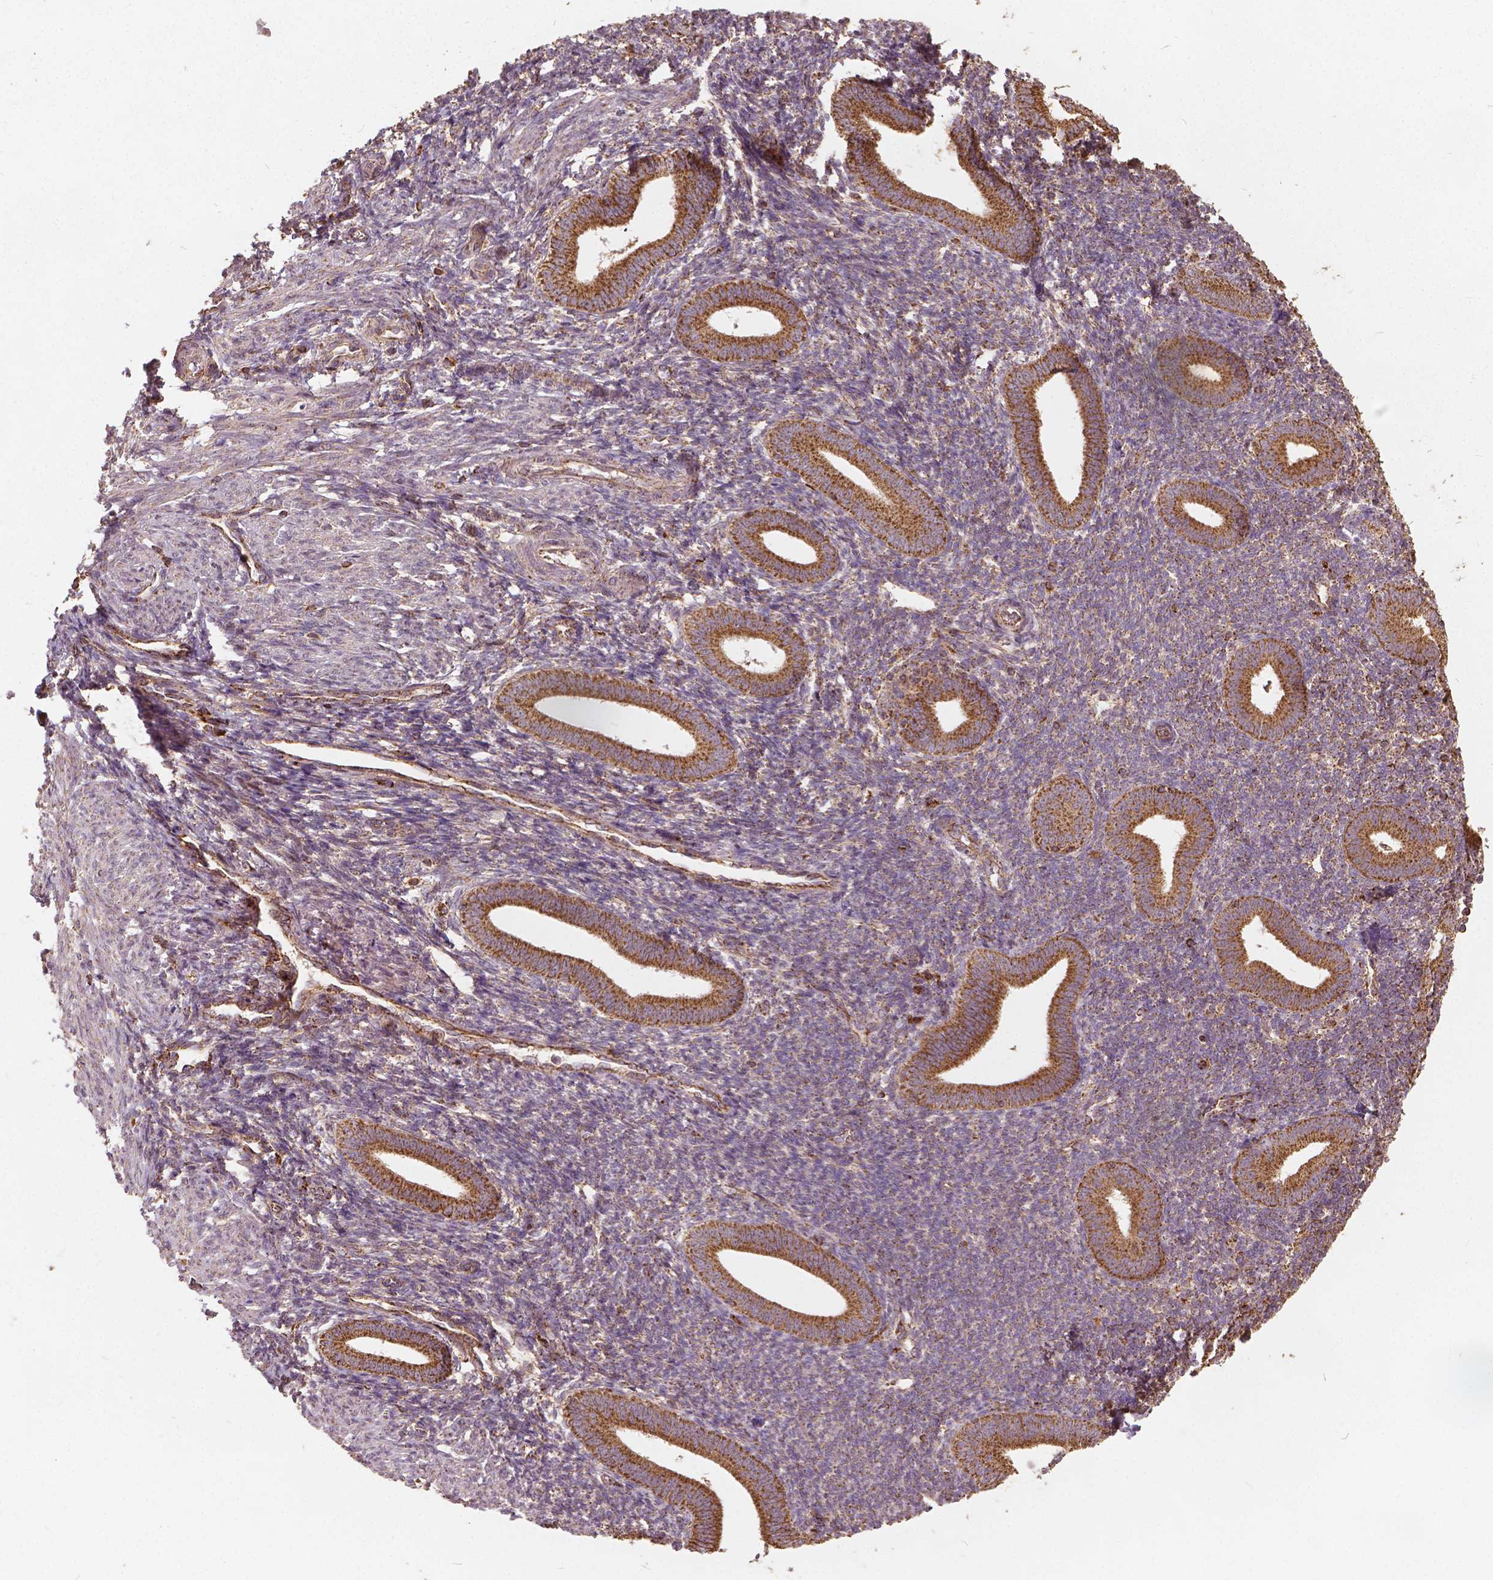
{"staining": {"intensity": "moderate", "quantity": ">75%", "location": "cytoplasmic/membranous"}, "tissue": "endometrium", "cell_type": "Cells in endometrial stroma", "image_type": "normal", "snomed": [{"axis": "morphology", "description": "Normal tissue, NOS"}, {"axis": "topography", "description": "Endometrium"}], "caption": "Protein expression analysis of normal human endometrium reveals moderate cytoplasmic/membranous expression in about >75% of cells in endometrial stroma. Using DAB (3,3'-diaminobenzidine) (brown) and hematoxylin (blue) stains, captured at high magnification using brightfield microscopy.", "gene": "UBXN2A", "patient": {"sex": "female", "age": 25}}